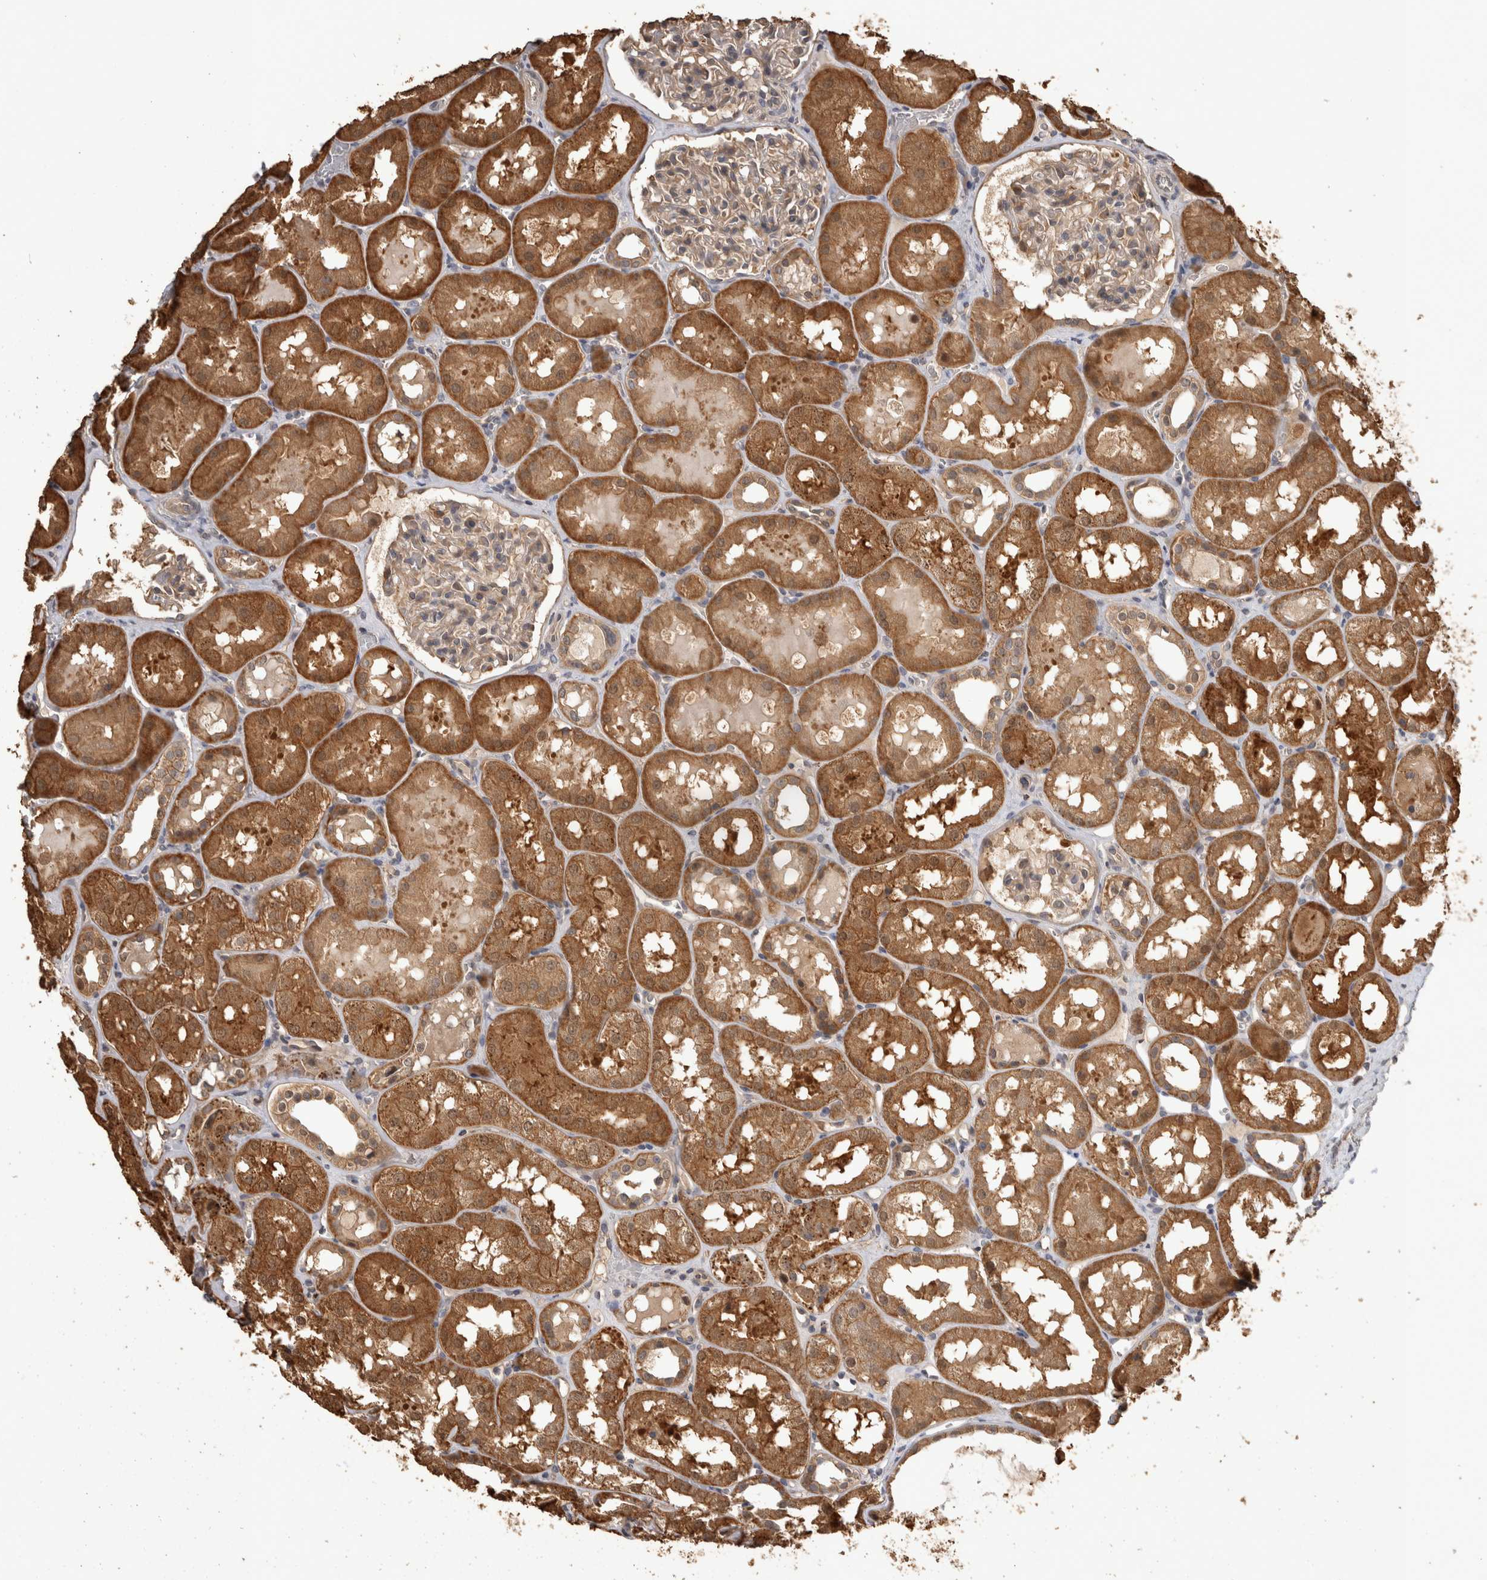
{"staining": {"intensity": "weak", "quantity": ">75%", "location": "cytoplasmic/membranous"}, "tissue": "kidney", "cell_type": "Cells in glomeruli", "image_type": "normal", "snomed": [{"axis": "morphology", "description": "Normal tissue, NOS"}, {"axis": "topography", "description": "Kidney"}, {"axis": "topography", "description": "Urinary bladder"}], "caption": "Immunohistochemical staining of unremarkable kidney displays >75% levels of weak cytoplasmic/membranous protein positivity in about >75% of cells in glomeruli. Using DAB (brown) and hematoxylin (blue) stains, captured at high magnification using brightfield microscopy.", "gene": "RHPN1", "patient": {"sex": "male", "age": 16}}